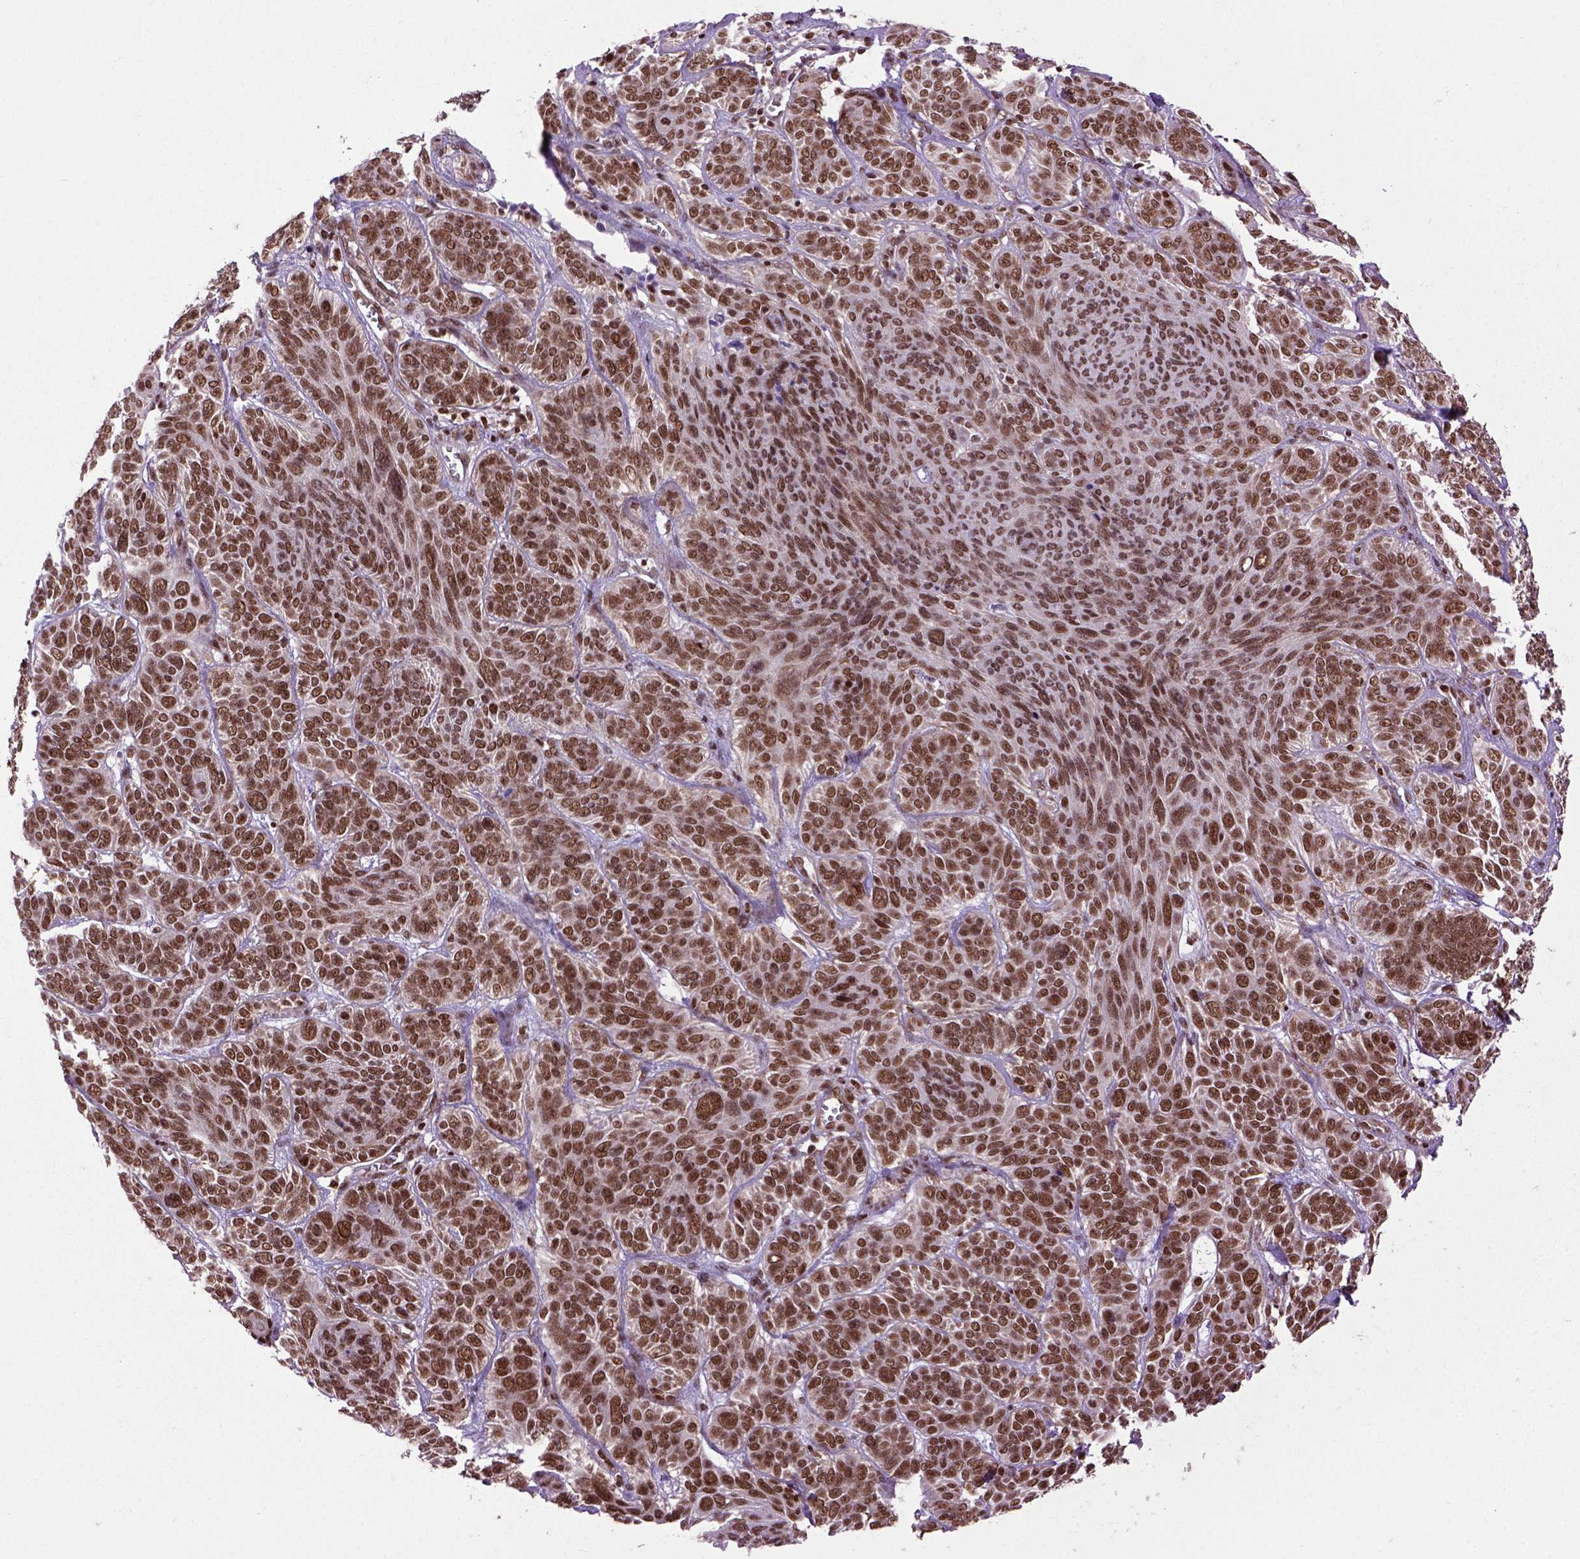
{"staining": {"intensity": "strong", "quantity": ">75%", "location": "nuclear"}, "tissue": "skin cancer", "cell_type": "Tumor cells", "image_type": "cancer", "snomed": [{"axis": "morphology", "description": "Basal cell carcinoma"}, {"axis": "topography", "description": "Skin"}, {"axis": "topography", "description": "Skin of face"}], "caption": "A brown stain labels strong nuclear expression of a protein in human skin cancer (basal cell carcinoma) tumor cells.", "gene": "CELF1", "patient": {"sex": "male", "age": 73}}